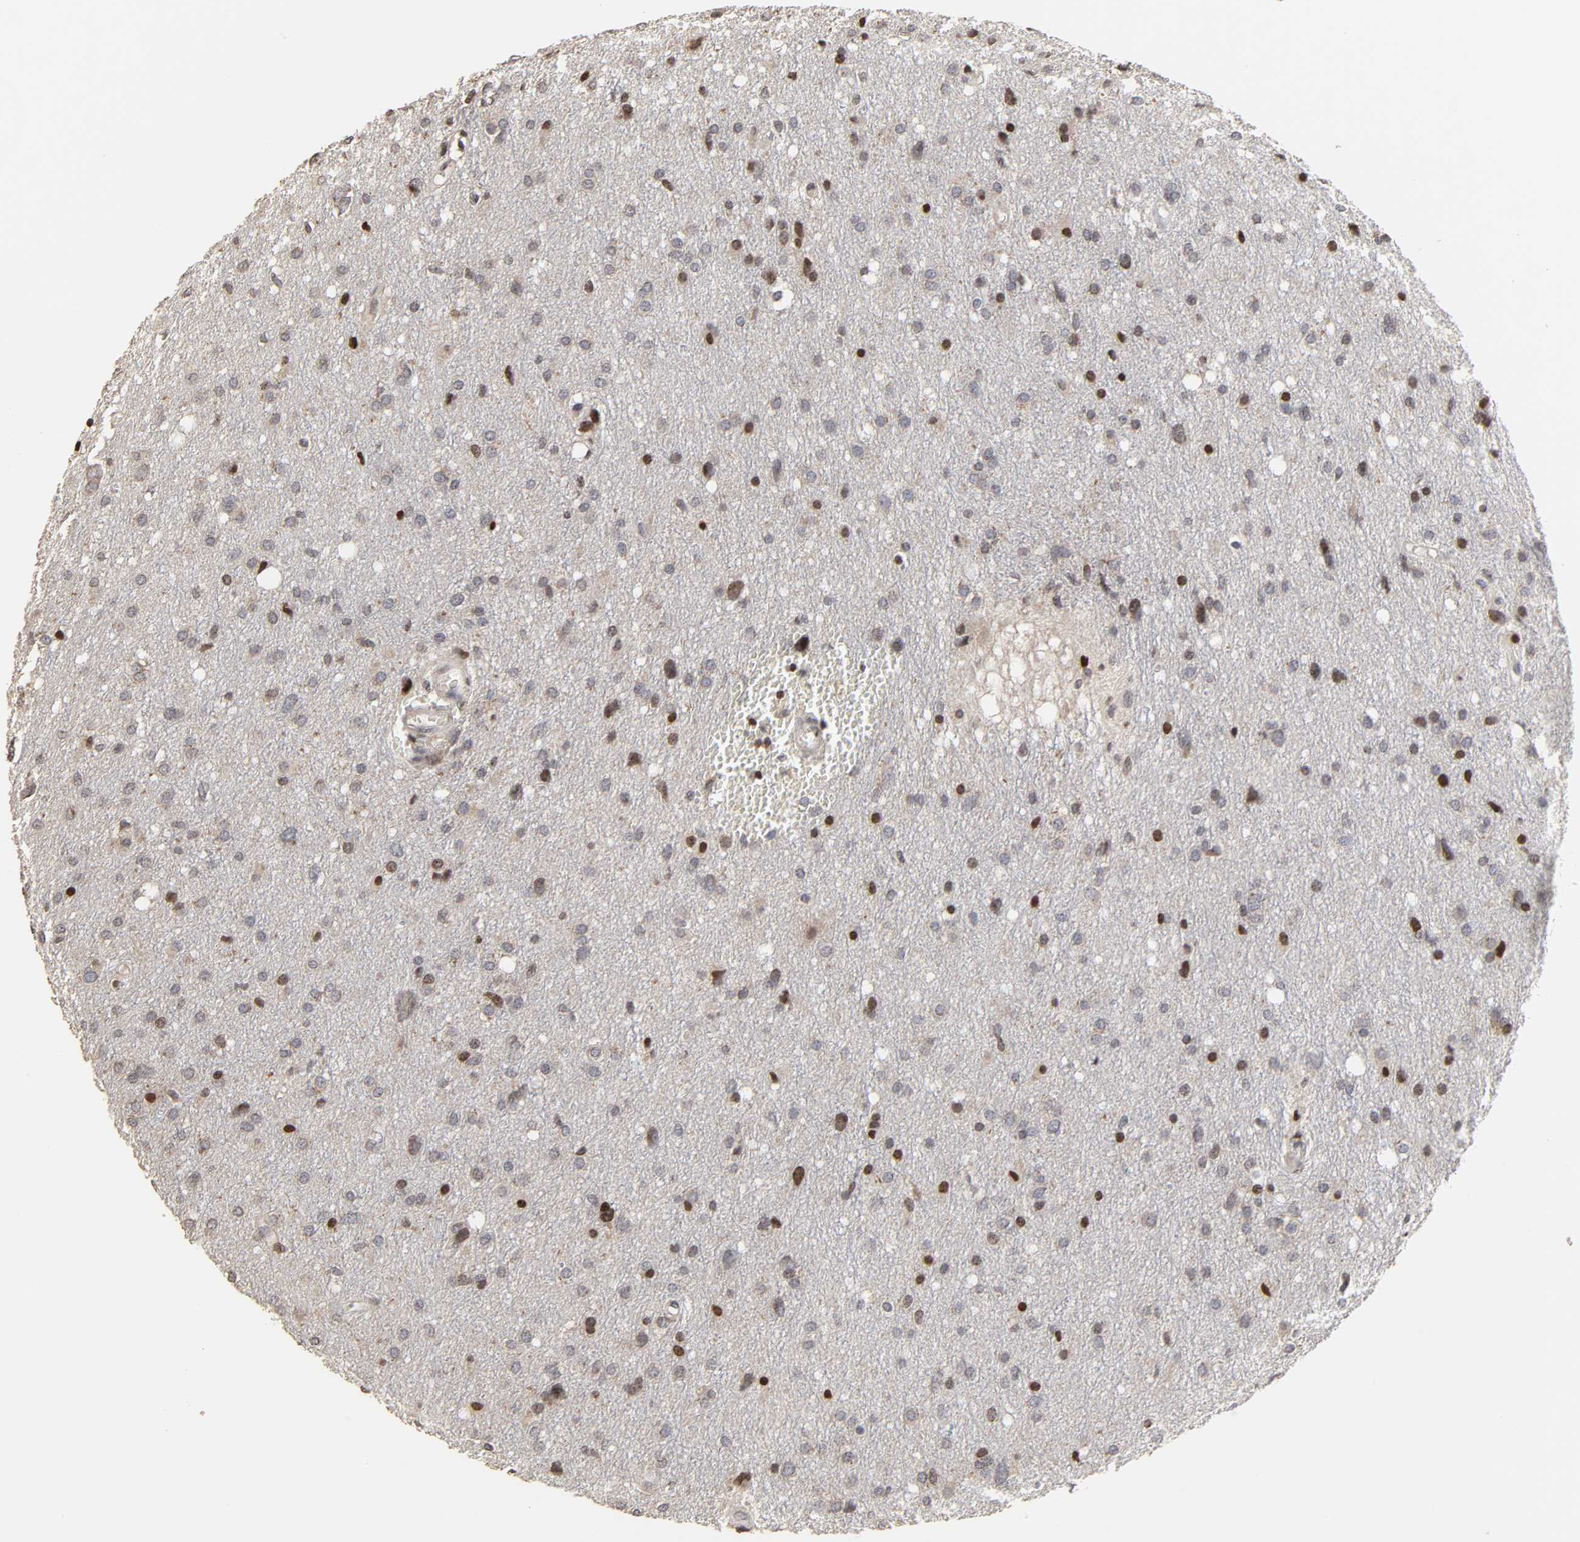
{"staining": {"intensity": "moderate", "quantity": "<25%", "location": "nuclear"}, "tissue": "glioma", "cell_type": "Tumor cells", "image_type": "cancer", "snomed": [{"axis": "morphology", "description": "Glioma, malignant, High grade"}, {"axis": "topography", "description": "Brain"}], "caption": "Immunohistochemical staining of human malignant glioma (high-grade) shows moderate nuclear protein staining in approximately <25% of tumor cells. (Brightfield microscopy of DAB IHC at high magnification).", "gene": "ZNF473", "patient": {"sex": "female", "age": 59}}